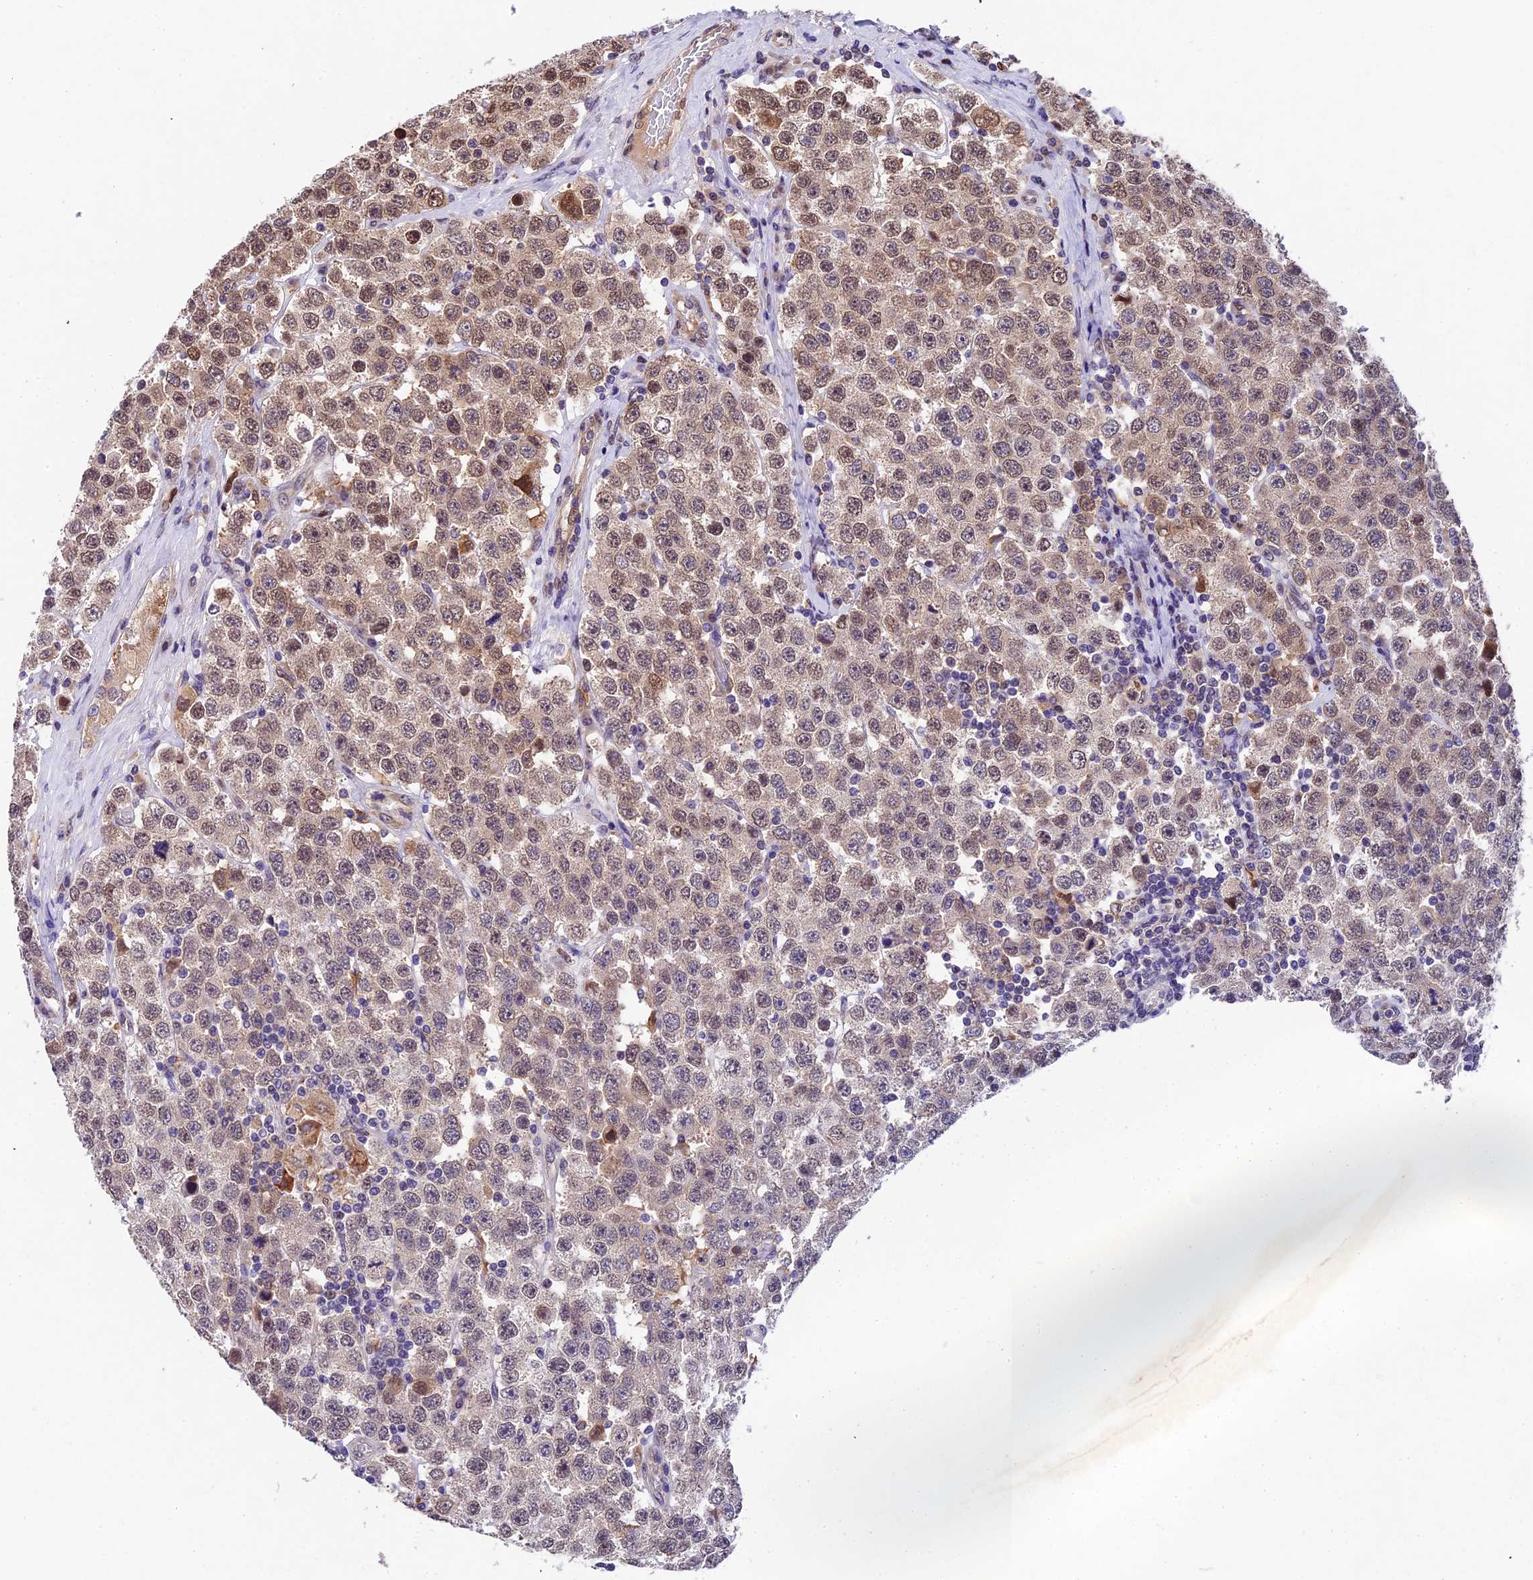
{"staining": {"intensity": "moderate", "quantity": ">75%", "location": "nuclear"}, "tissue": "testis cancer", "cell_type": "Tumor cells", "image_type": "cancer", "snomed": [{"axis": "morphology", "description": "Seminoma, NOS"}, {"axis": "topography", "description": "Testis"}], "caption": "Brown immunohistochemical staining in human seminoma (testis) shows moderate nuclear expression in about >75% of tumor cells.", "gene": "CCSER1", "patient": {"sex": "male", "age": 28}}